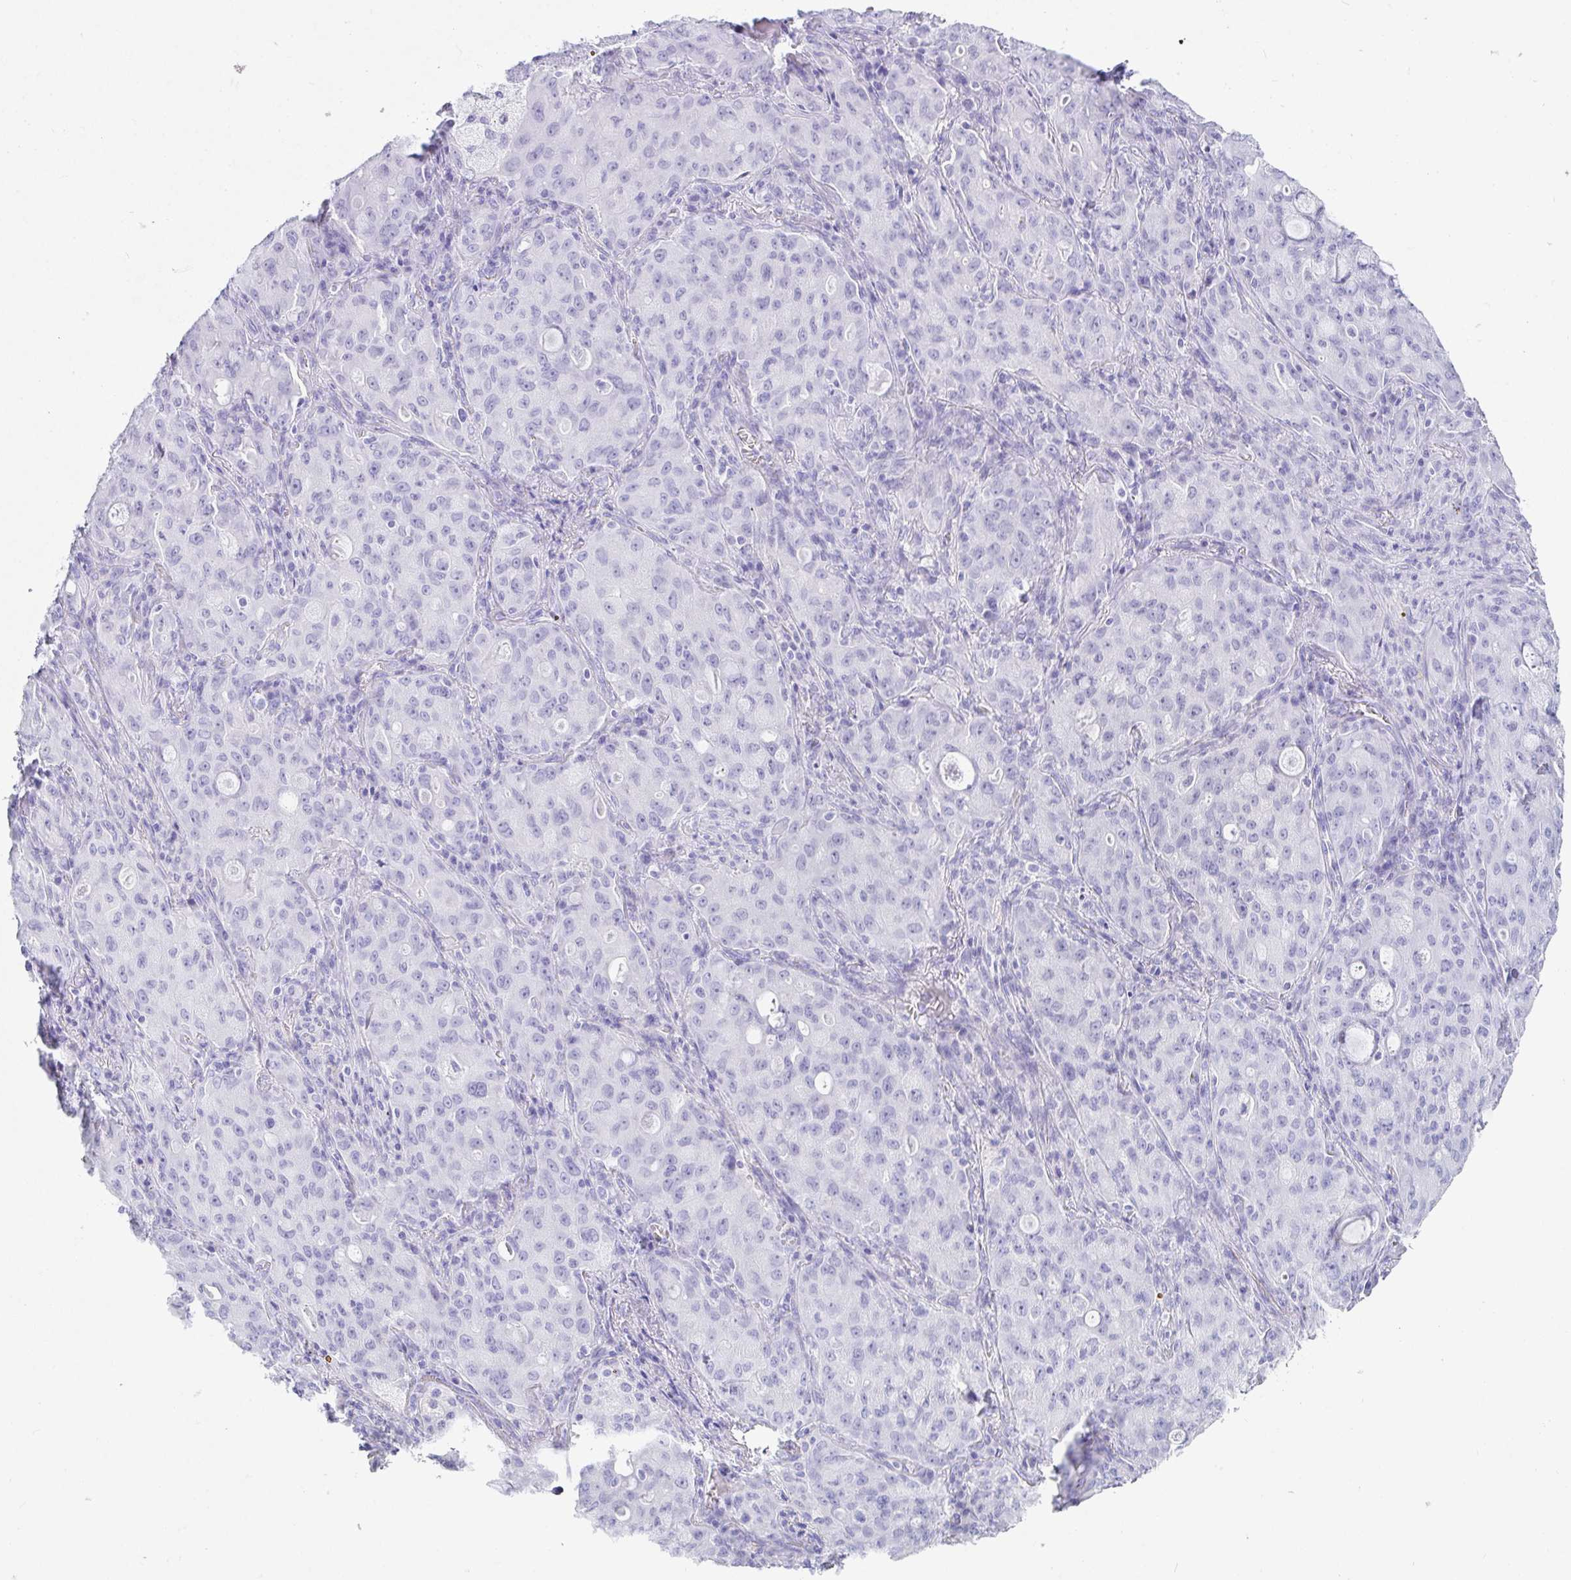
{"staining": {"intensity": "negative", "quantity": "none", "location": "none"}, "tissue": "lung cancer", "cell_type": "Tumor cells", "image_type": "cancer", "snomed": [{"axis": "morphology", "description": "Adenocarcinoma, NOS"}, {"axis": "topography", "description": "Lung"}], "caption": "There is no significant positivity in tumor cells of lung cancer (adenocarcinoma).", "gene": "PRND", "patient": {"sex": "female", "age": 44}}